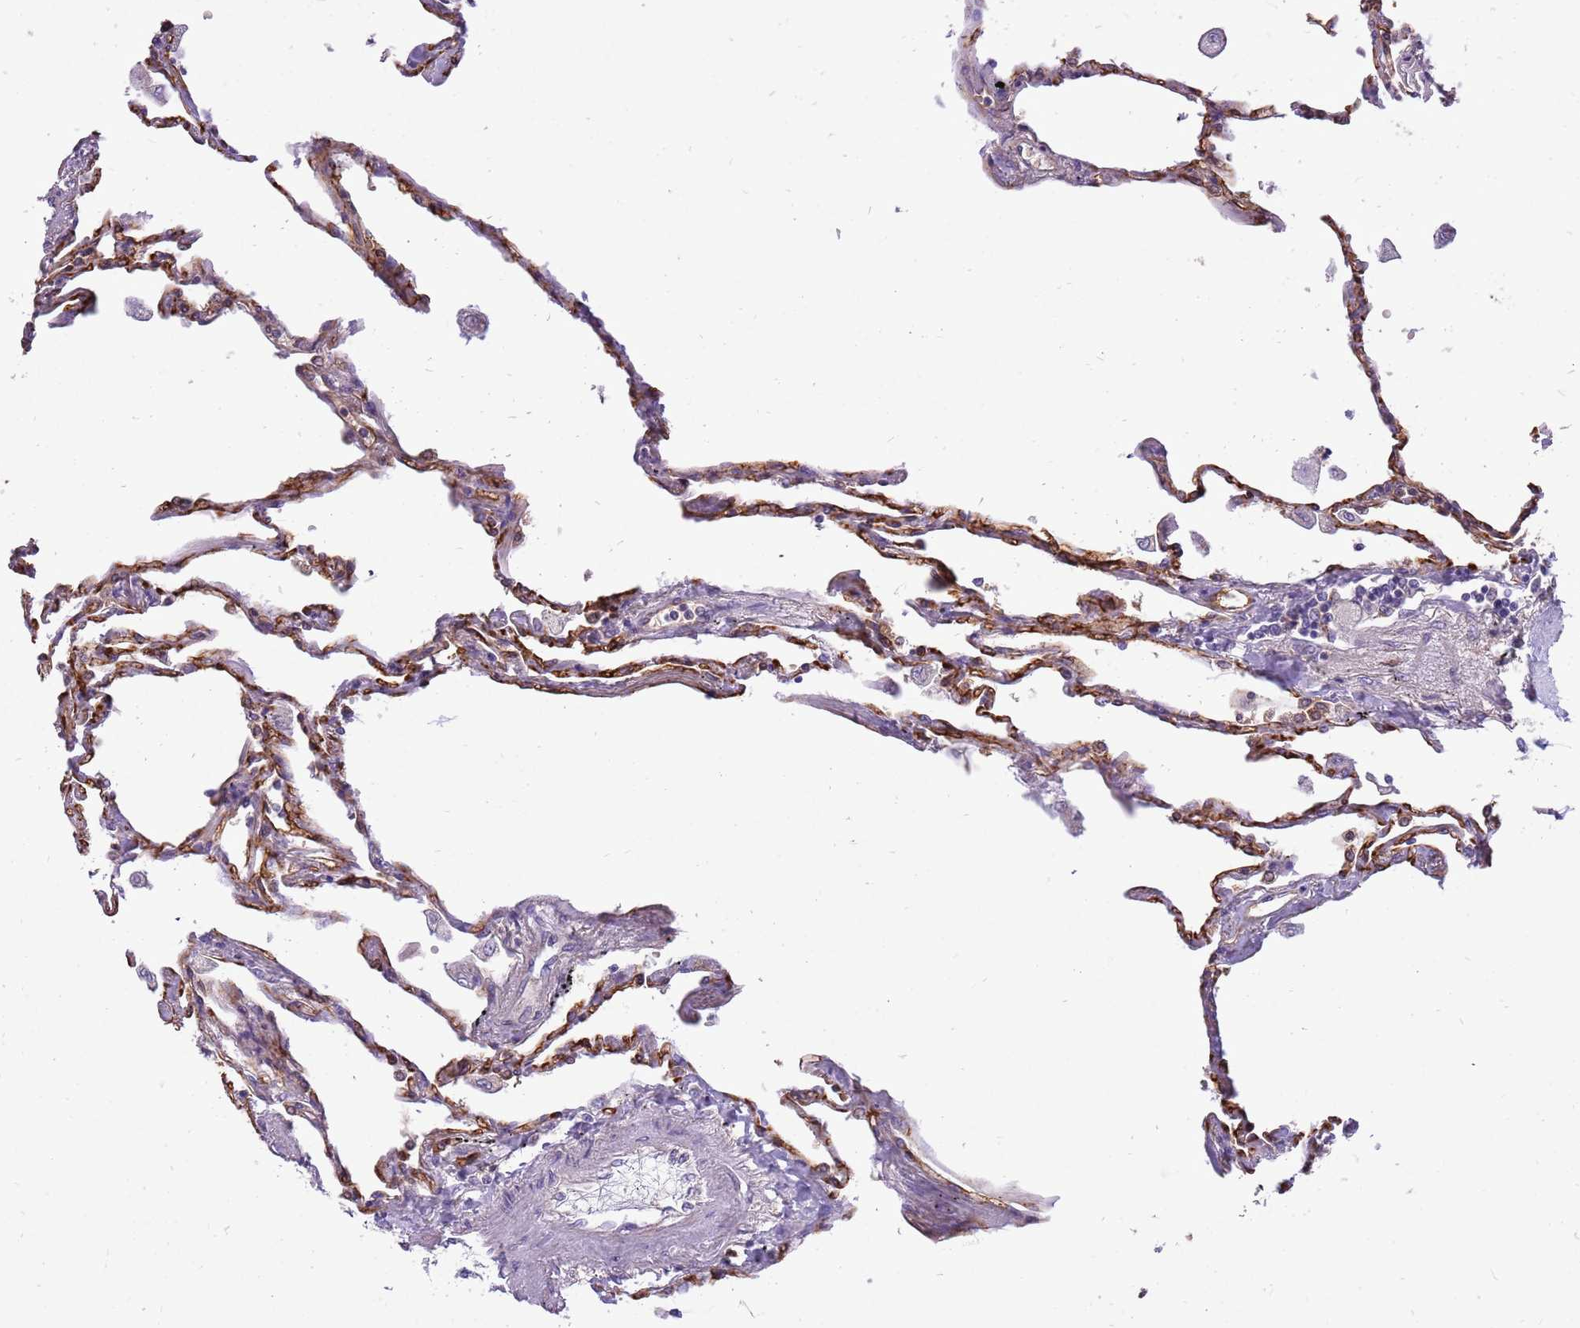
{"staining": {"intensity": "moderate", "quantity": "25%-75%", "location": "cytoplasmic/membranous"}, "tissue": "lung", "cell_type": "Alveolar cells", "image_type": "normal", "snomed": [{"axis": "morphology", "description": "Normal tissue, NOS"}, {"axis": "topography", "description": "Lung"}], "caption": "Moderate cytoplasmic/membranous staining for a protein is appreciated in about 25%-75% of alveolar cells of normal lung using immunohistochemistry.", "gene": "WDR90", "patient": {"sex": "female", "age": 67}}